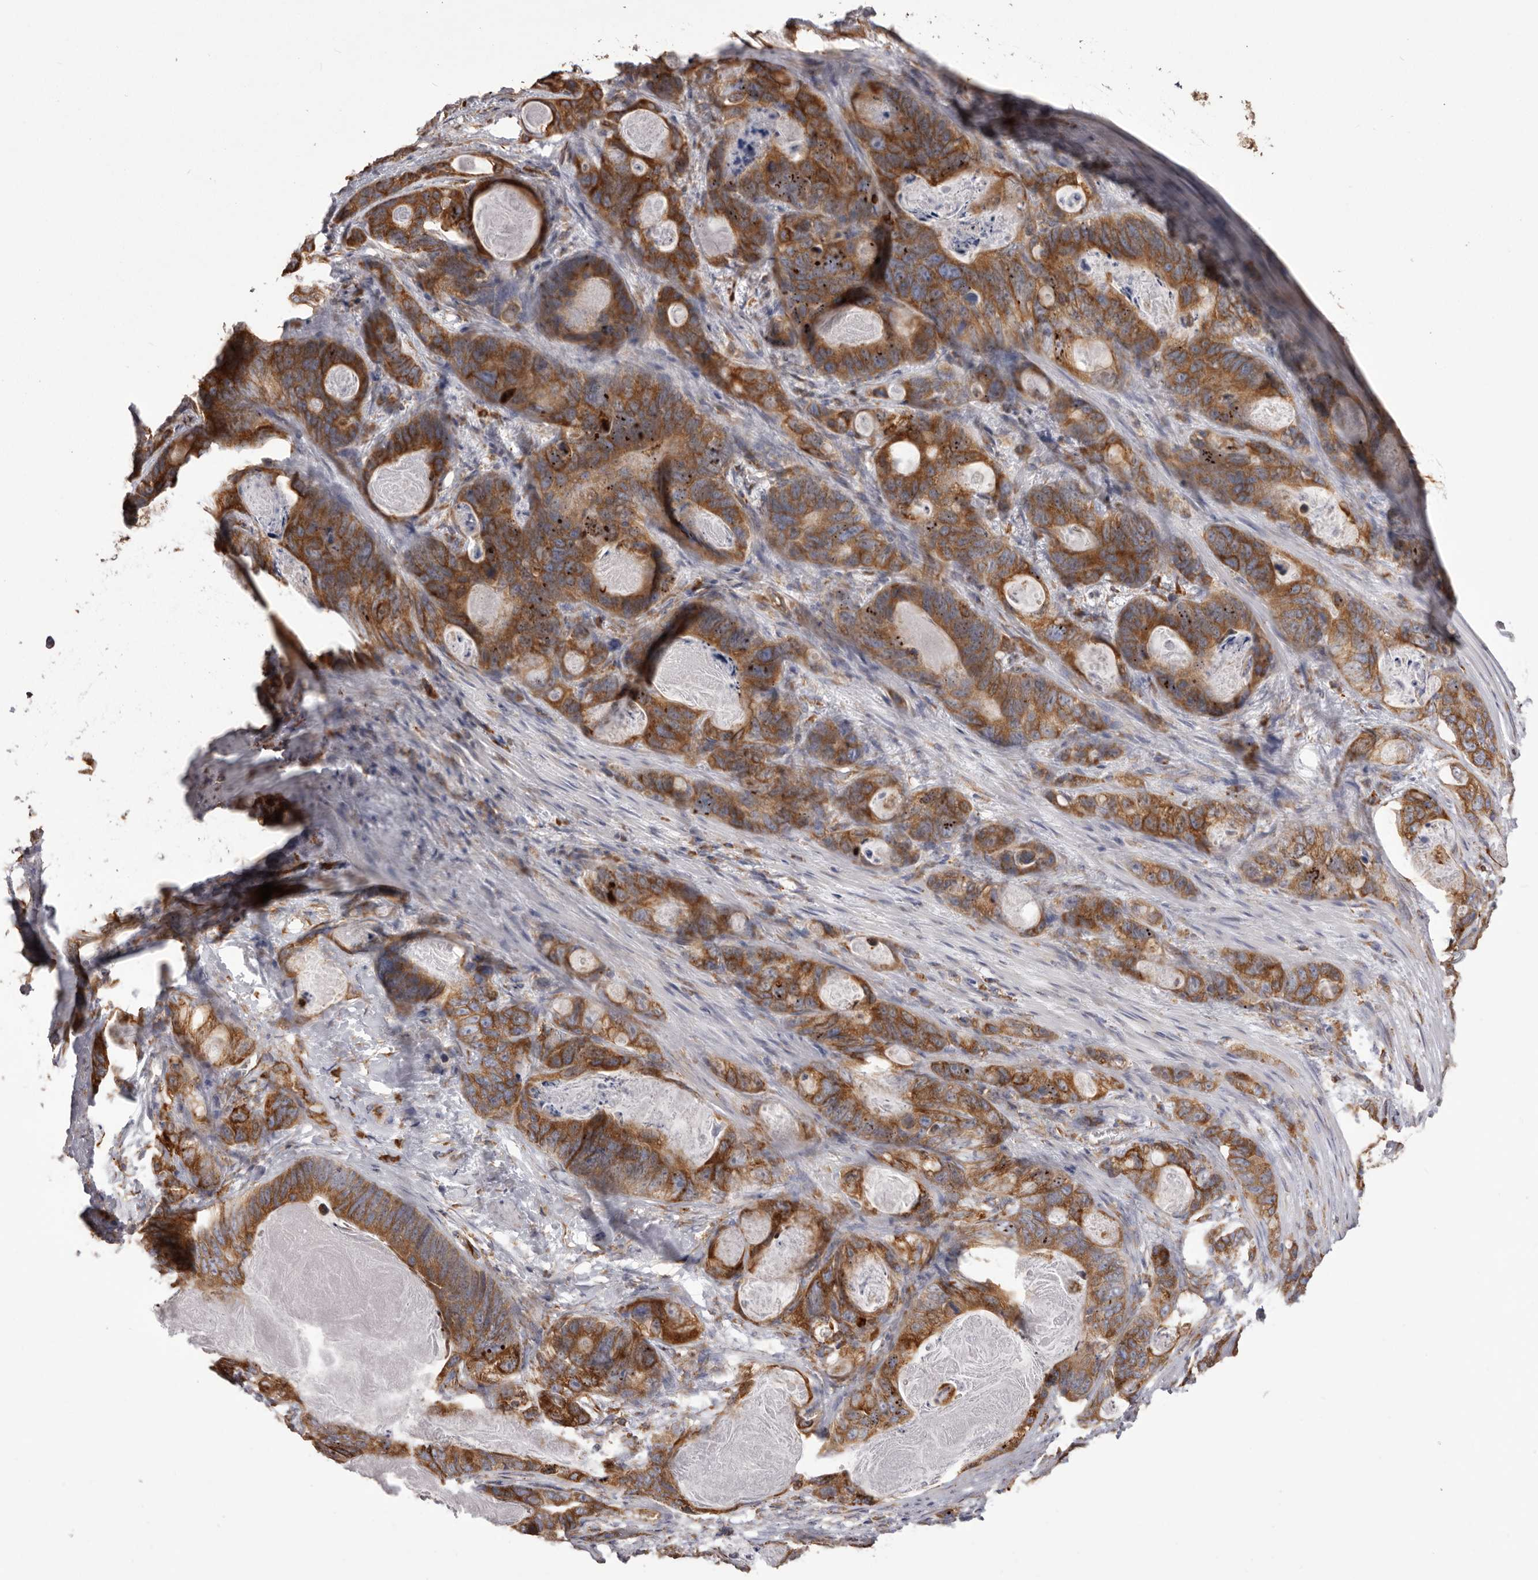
{"staining": {"intensity": "moderate", "quantity": ">75%", "location": "cytoplasmic/membranous"}, "tissue": "stomach cancer", "cell_type": "Tumor cells", "image_type": "cancer", "snomed": [{"axis": "morphology", "description": "Normal tissue, NOS"}, {"axis": "morphology", "description": "Adenocarcinoma, NOS"}, {"axis": "topography", "description": "Stomach"}], "caption": "Protein staining of adenocarcinoma (stomach) tissue demonstrates moderate cytoplasmic/membranous expression in about >75% of tumor cells. (DAB IHC with brightfield microscopy, high magnification).", "gene": "QRSL1", "patient": {"sex": "female", "age": 89}}